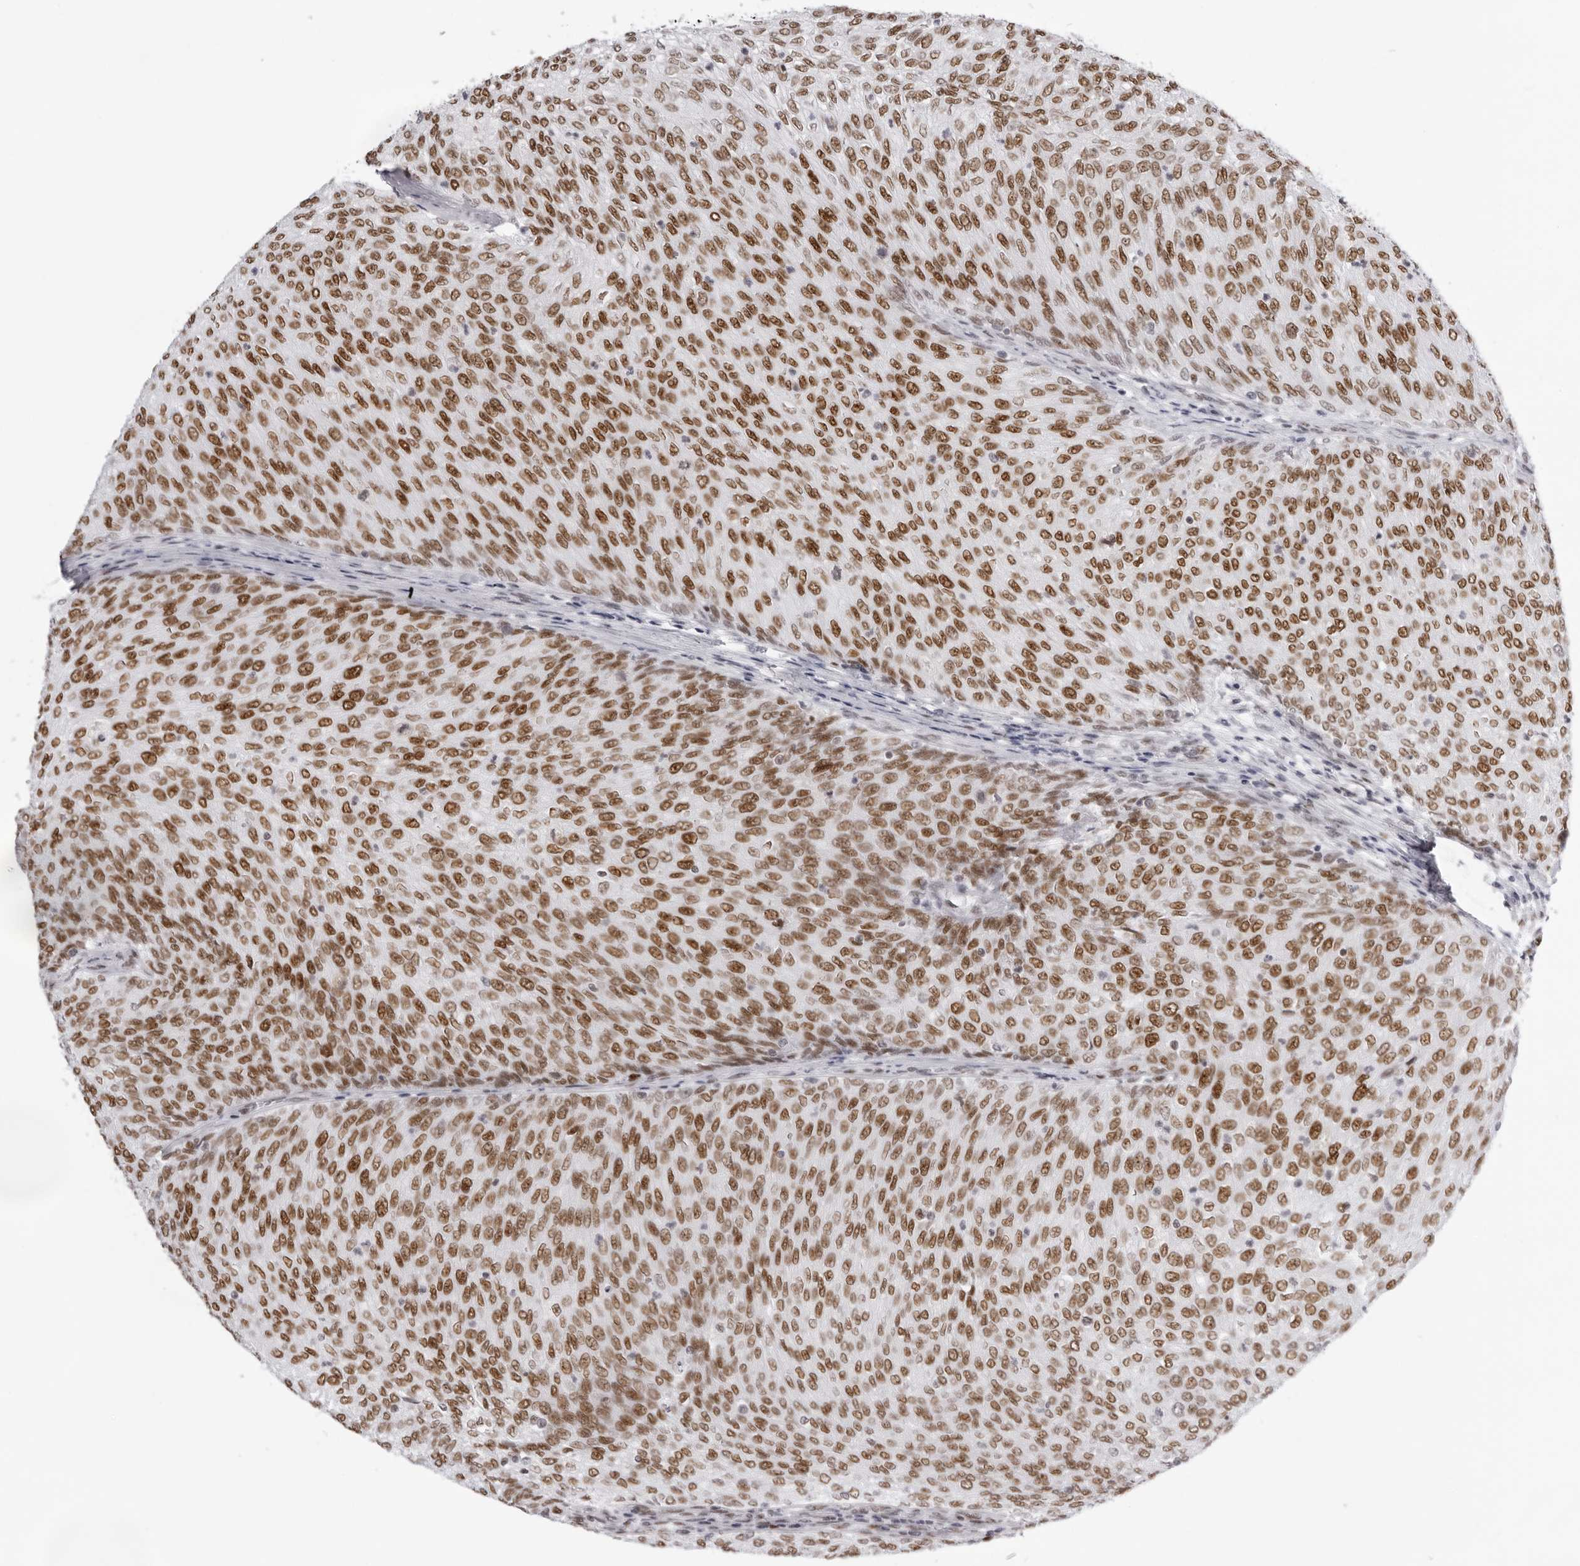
{"staining": {"intensity": "moderate", "quantity": ">75%", "location": "nuclear"}, "tissue": "urothelial cancer", "cell_type": "Tumor cells", "image_type": "cancer", "snomed": [{"axis": "morphology", "description": "Urothelial carcinoma, Low grade"}, {"axis": "topography", "description": "Urinary bladder"}], "caption": "The immunohistochemical stain shows moderate nuclear positivity in tumor cells of urothelial cancer tissue.", "gene": "IRF2BP2", "patient": {"sex": "female", "age": 79}}